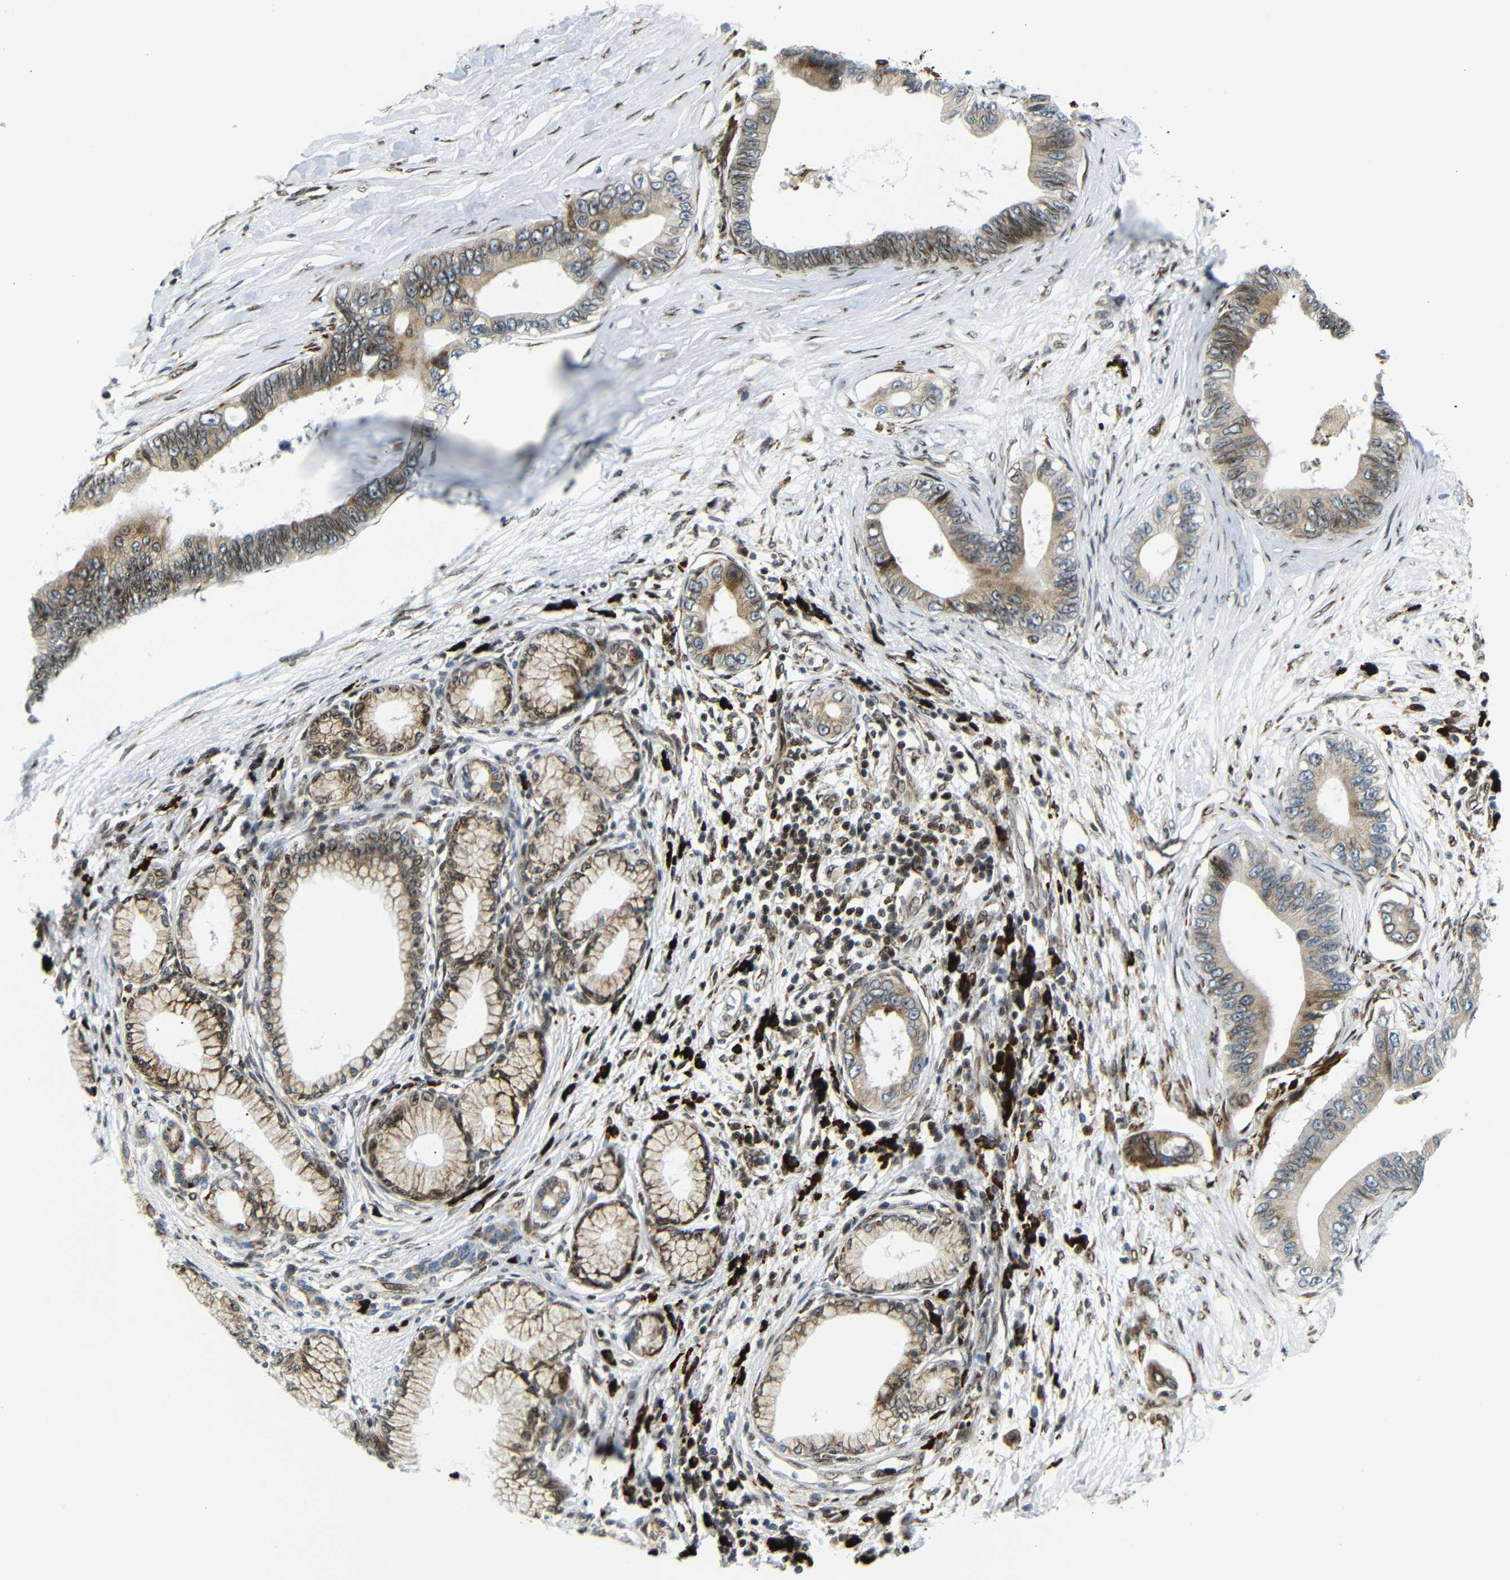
{"staining": {"intensity": "weak", "quantity": ">75%", "location": "cytoplasmic/membranous"}, "tissue": "pancreatic cancer", "cell_type": "Tumor cells", "image_type": "cancer", "snomed": [{"axis": "morphology", "description": "Adenocarcinoma, NOS"}, {"axis": "topography", "description": "Pancreas"}], "caption": "Adenocarcinoma (pancreatic) was stained to show a protein in brown. There is low levels of weak cytoplasmic/membranous positivity in about >75% of tumor cells. (brown staining indicates protein expression, while blue staining denotes nuclei).", "gene": "SPCS2", "patient": {"sex": "male", "age": 77}}